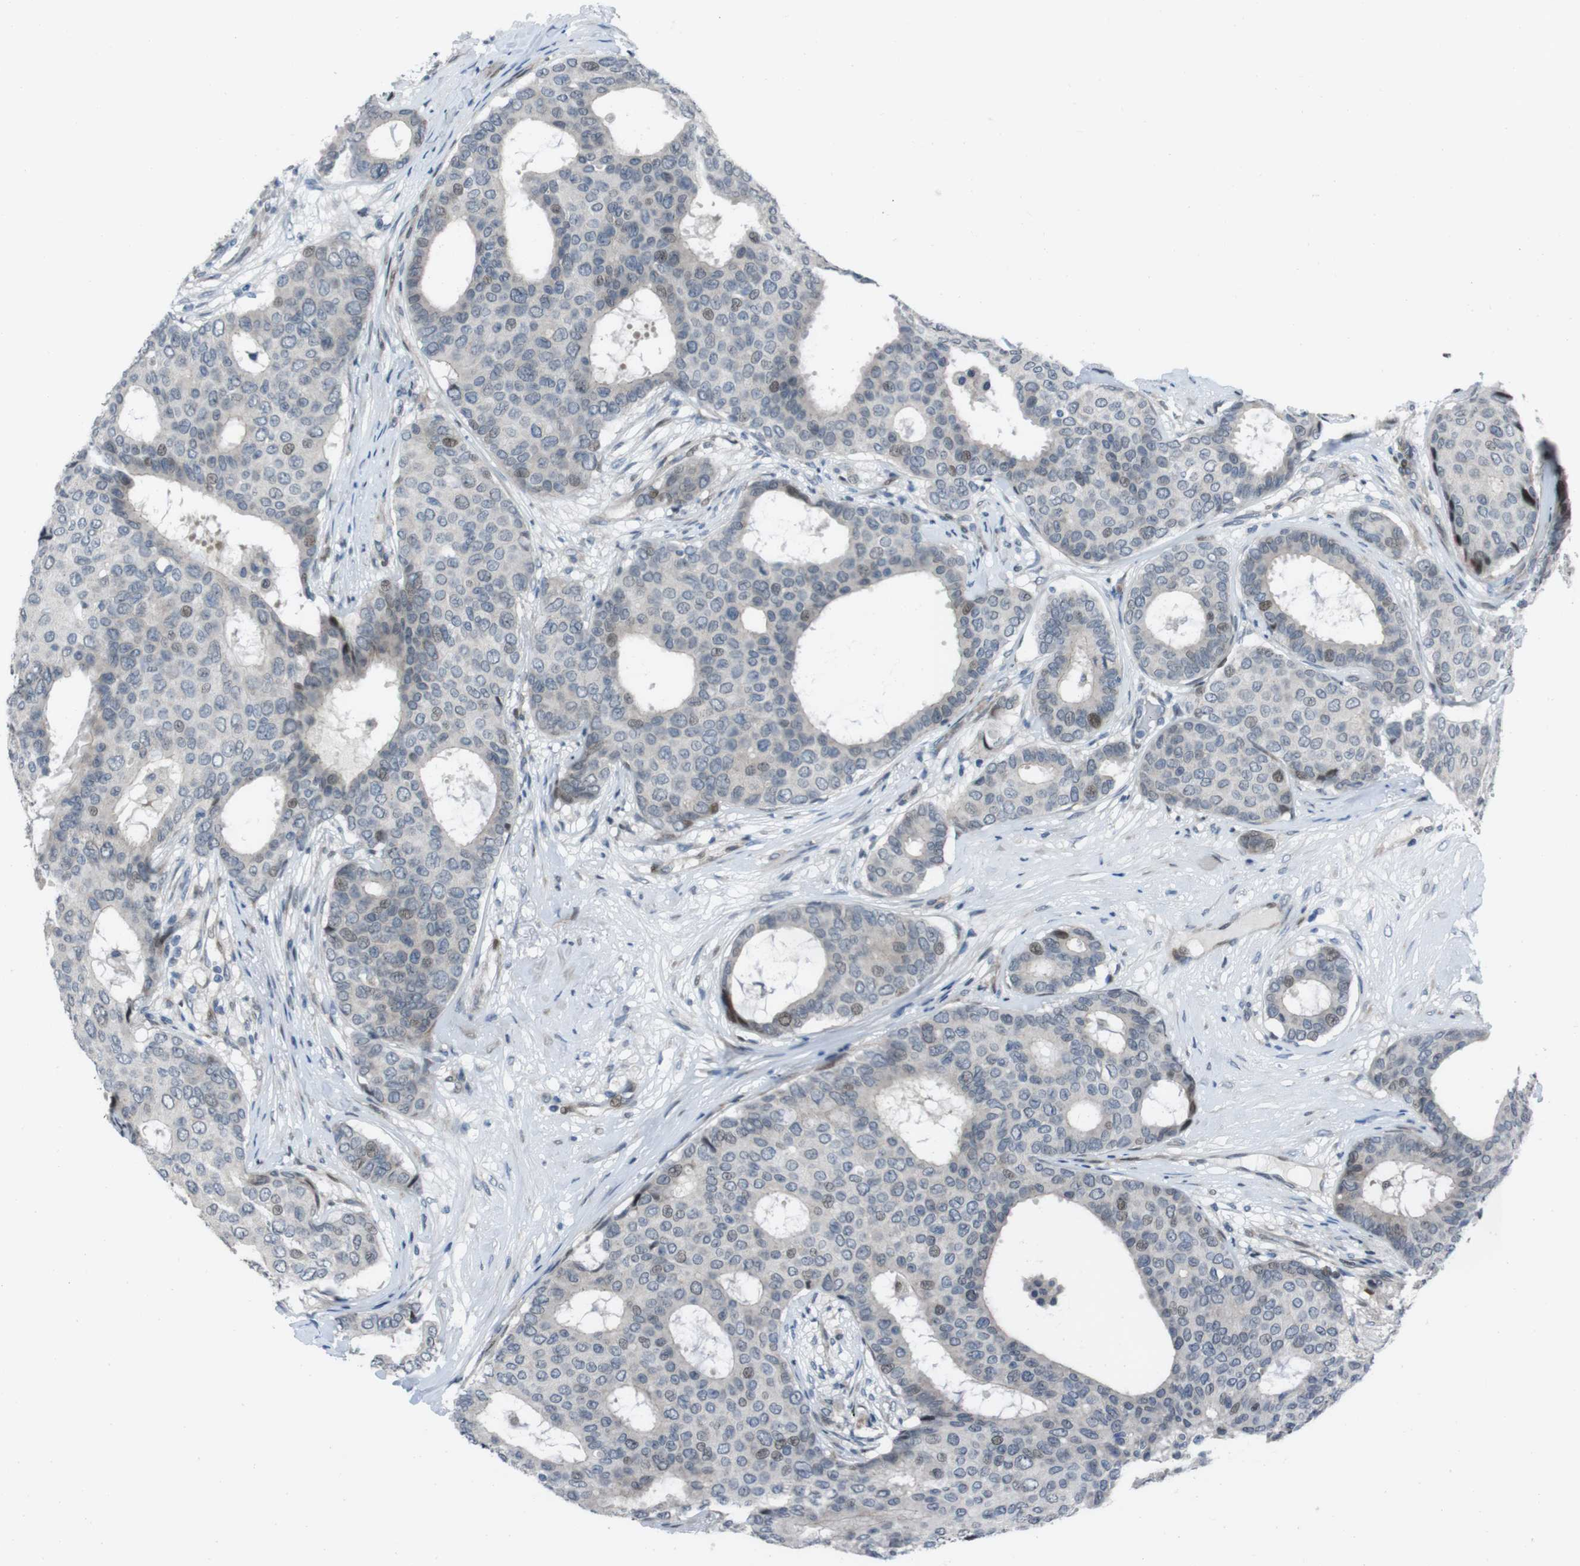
{"staining": {"intensity": "weak", "quantity": "<25%", "location": "nuclear"}, "tissue": "breast cancer", "cell_type": "Tumor cells", "image_type": "cancer", "snomed": [{"axis": "morphology", "description": "Duct carcinoma"}, {"axis": "topography", "description": "Breast"}], "caption": "Immunohistochemistry (IHC) photomicrograph of human breast cancer stained for a protein (brown), which exhibits no expression in tumor cells.", "gene": "PBRM1", "patient": {"sex": "female", "age": 75}}